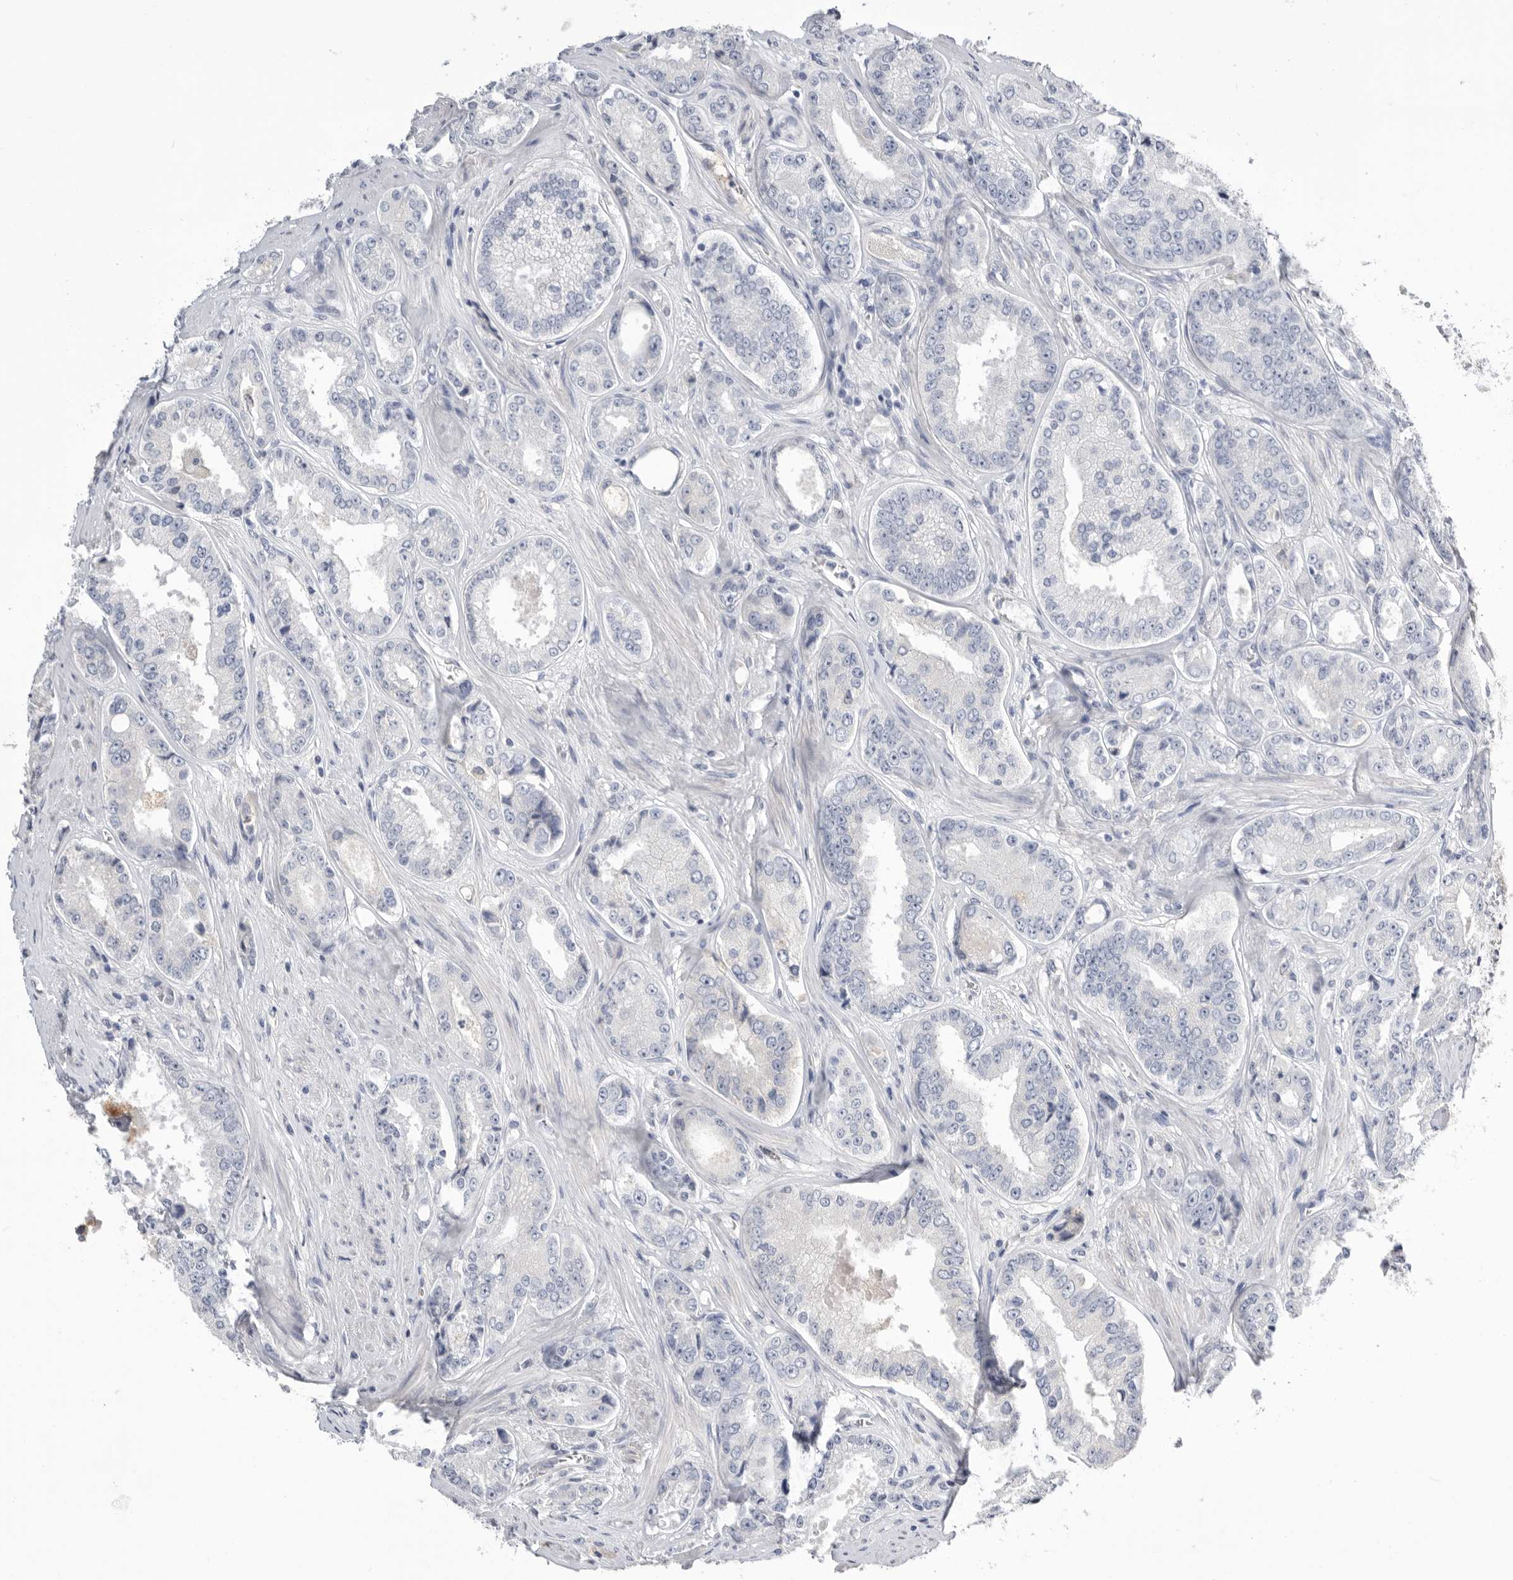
{"staining": {"intensity": "negative", "quantity": "none", "location": "none"}, "tissue": "prostate cancer", "cell_type": "Tumor cells", "image_type": "cancer", "snomed": [{"axis": "morphology", "description": "Adenocarcinoma, High grade"}, {"axis": "topography", "description": "Prostate"}], "caption": "A high-resolution photomicrograph shows immunohistochemistry (IHC) staining of prostate adenocarcinoma (high-grade), which displays no significant staining in tumor cells. (DAB immunohistochemistry, high magnification).", "gene": "APOA2", "patient": {"sex": "male", "age": 61}}